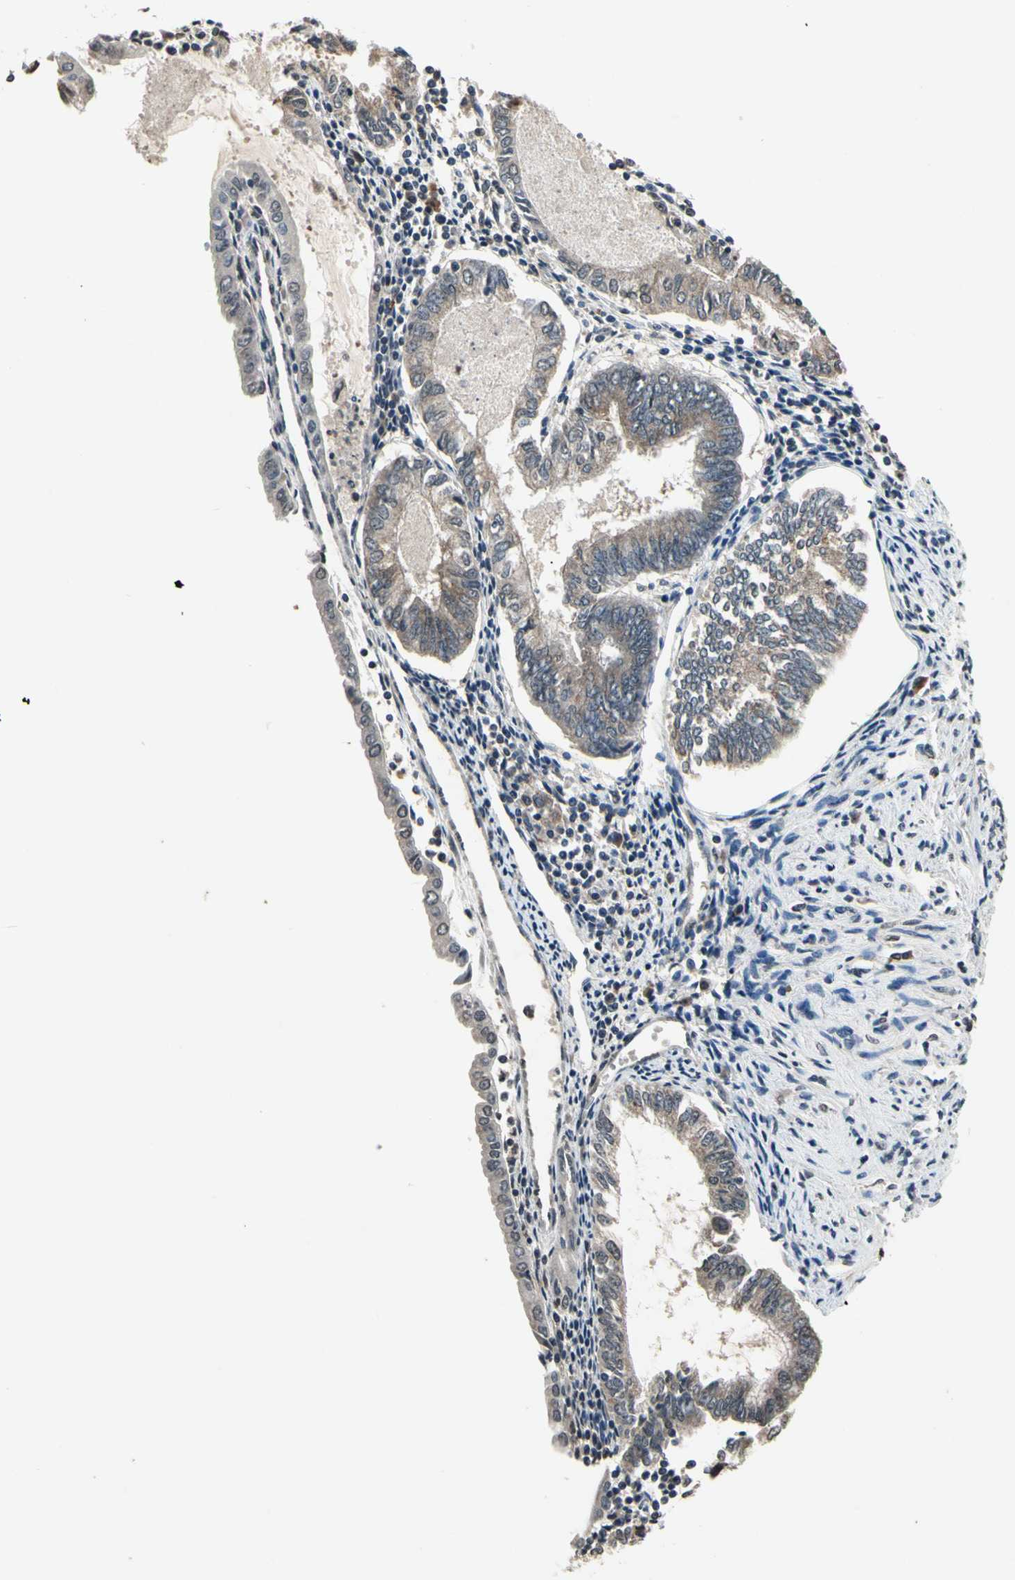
{"staining": {"intensity": "weak", "quantity": ">75%", "location": "cytoplasmic/membranous"}, "tissue": "endometrial cancer", "cell_type": "Tumor cells", "image_type": "cancer", "snomed": [{"axis": "morphology", "description": "Adenocarcinoma, NOS"}, {"axis": "topography", "description": "Endometrium"}], "caption": "Immunohistochemical staining of human endometrial cancer displays low levels of weak cytoplasmic/membranous expression in about >75% of tumor cells. Nuclei are stained in blue.", "gene": "GCLC", "patient": {"sex": "female", "age": 86}}